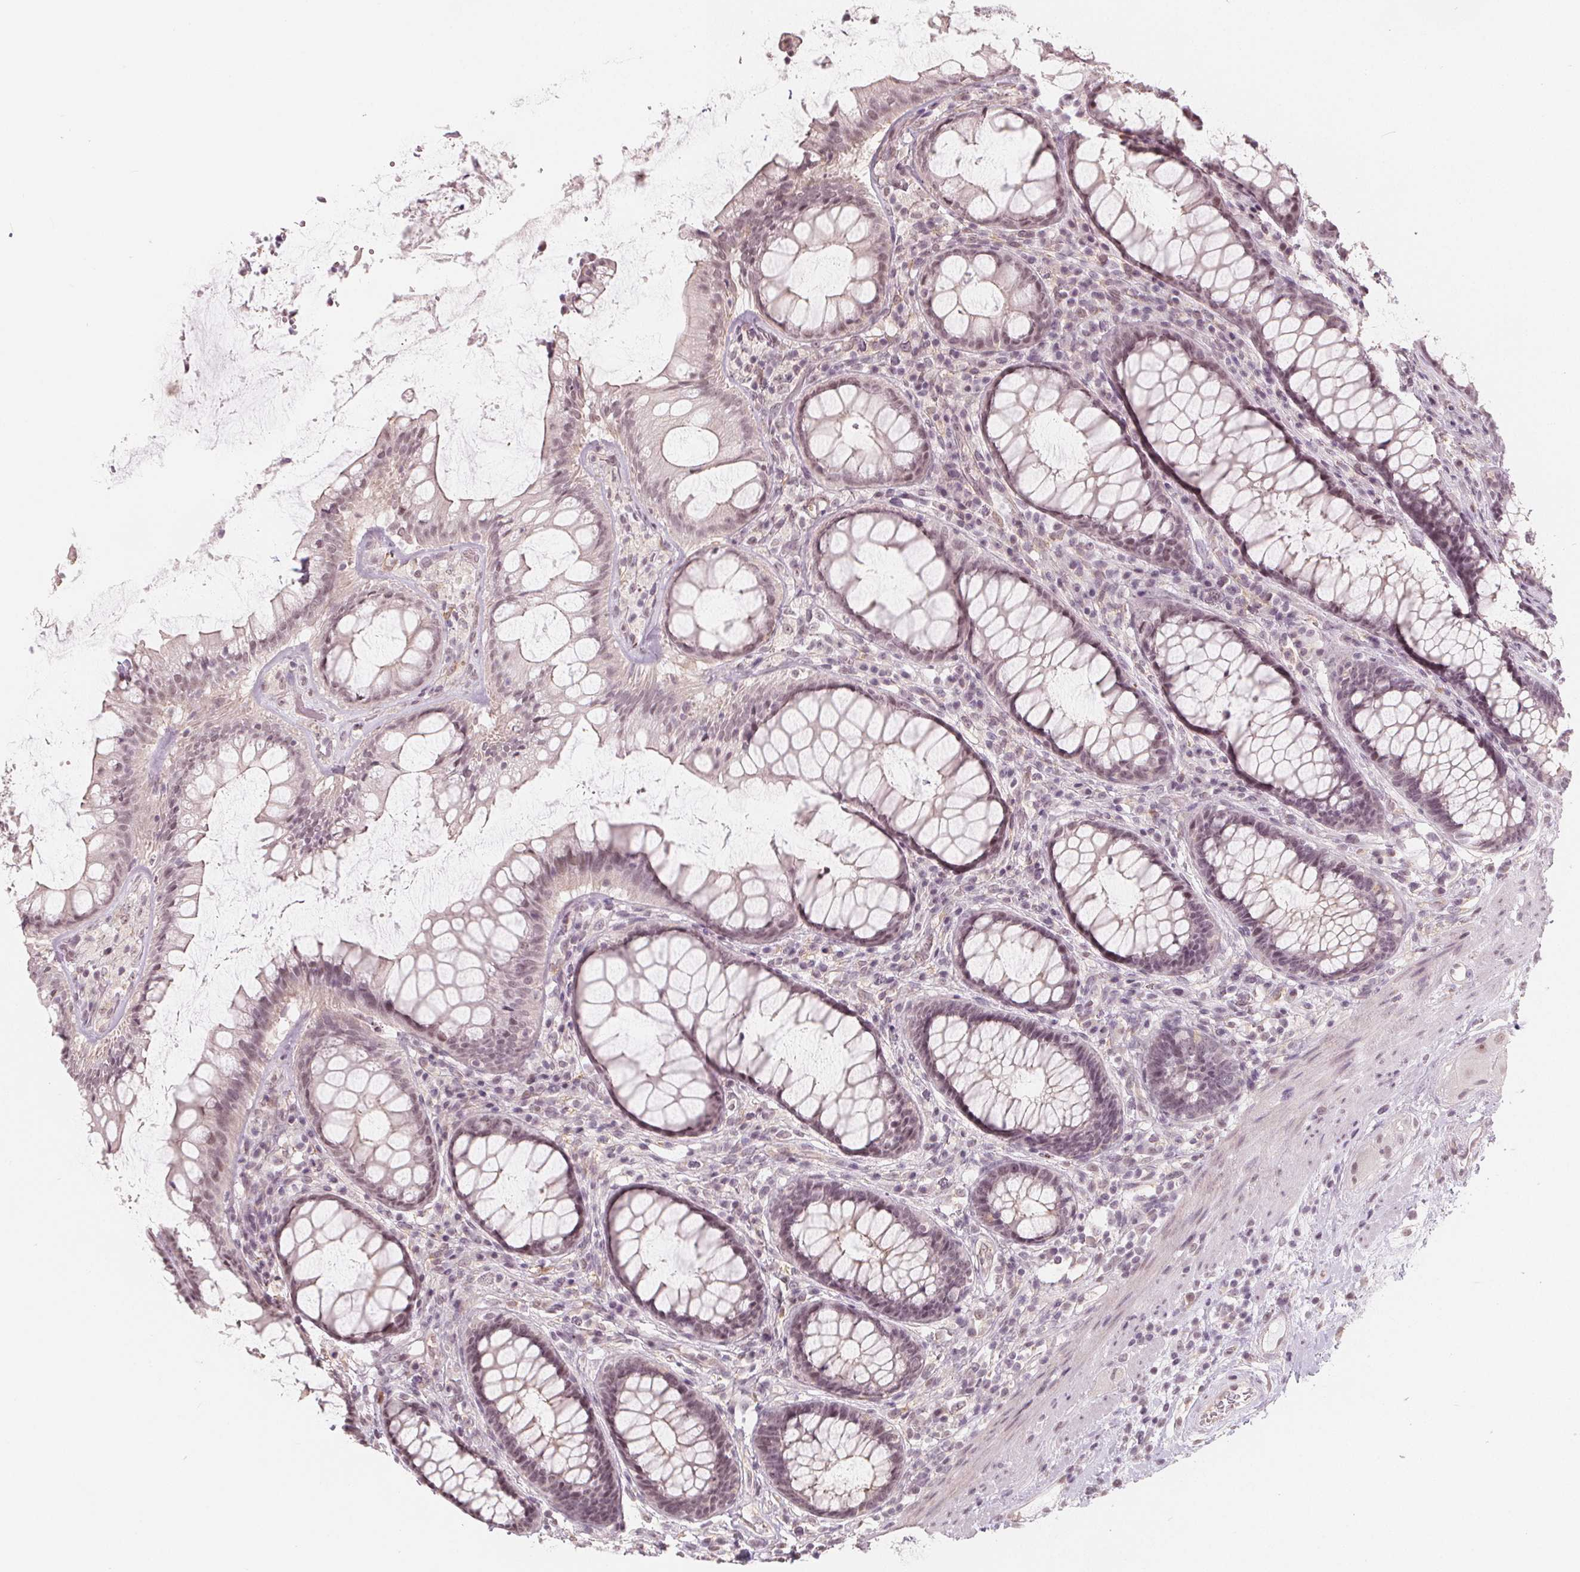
{"staining": {"intensity": "weak", "quantity": "25%-75%", "location": "nuclear"}, "tissue": "rectum", "cell_type": "Glandular cells", "image_type": "normal", "snomed": [{"axis": "morphology", "description": "Normal tissue, NOS"}, {"axis": "topography", "description": "Rectum"}], "caption": "Rectum stained for a protein demonstrates weak nuclear positivity in glandular cells. (Stains: DAB in brown, nuclei in blue, Microscopy: brightfield microscopy at high magnification).", "gene": "NUP210L", "patient": {"sex": "male", "age": 72}}